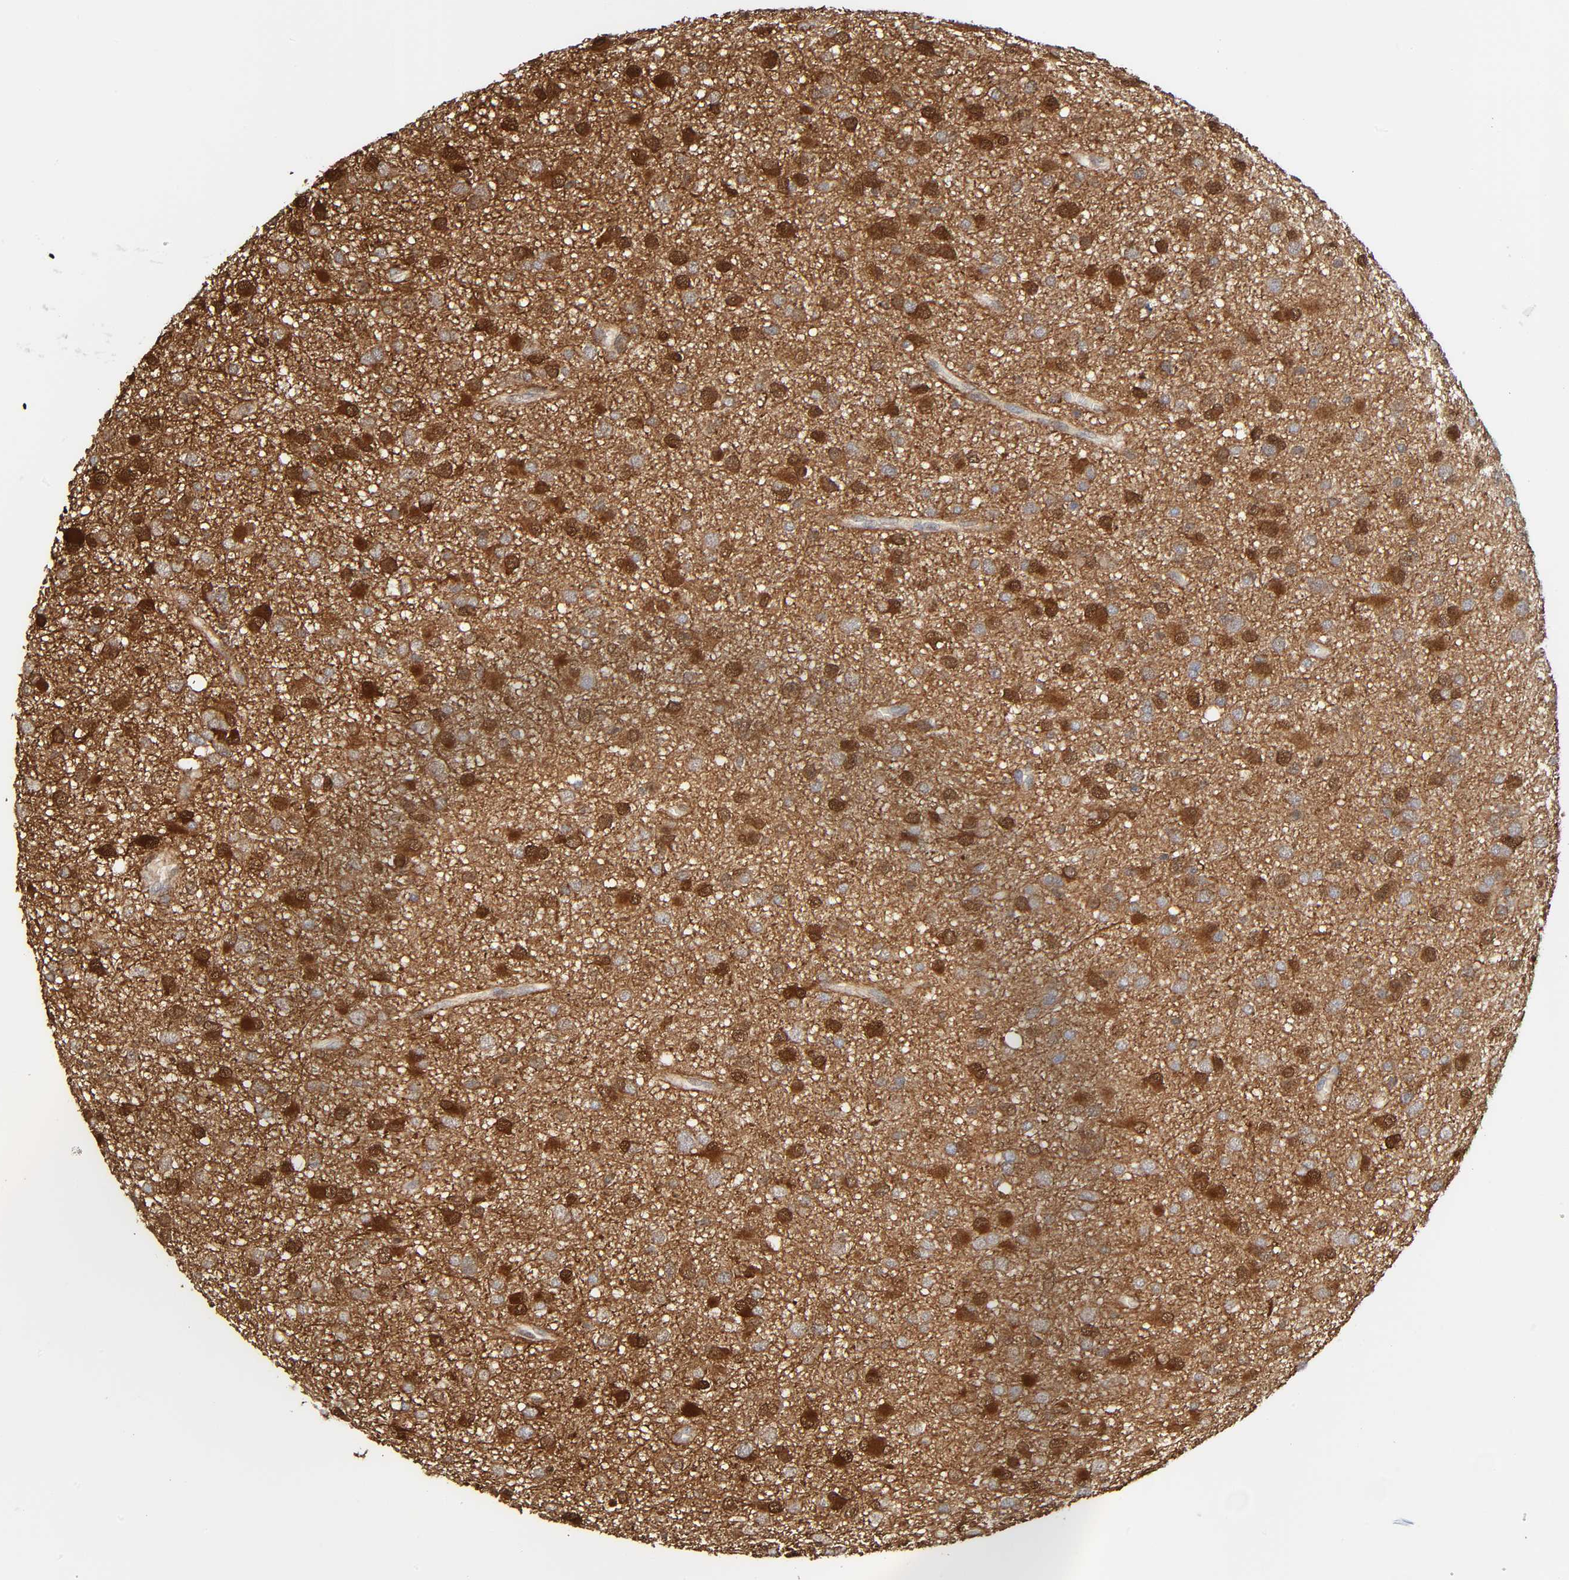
{"staining": {"intensity": "moderate", "quantity": "25%-75%", "location": "cytoplasmic/membranous,nuclear"}, "tissue": "glioma", "cell_type": "Tumor cells", "image_type": "cancer", "snomed": [{"axis": "morphology", "description": "Glioma, malignant, Low grade"}, {"axis": "topography", "description": "Brain"}], "caption": "Protein staining reveals moderate cytoplasmic/membranous and nuclear positivity in about 25%-75% of tumor cells in malignant glioma (low-grade).", "gene": "MAPK1", "patient": {"sex": "male", "age": 42}}